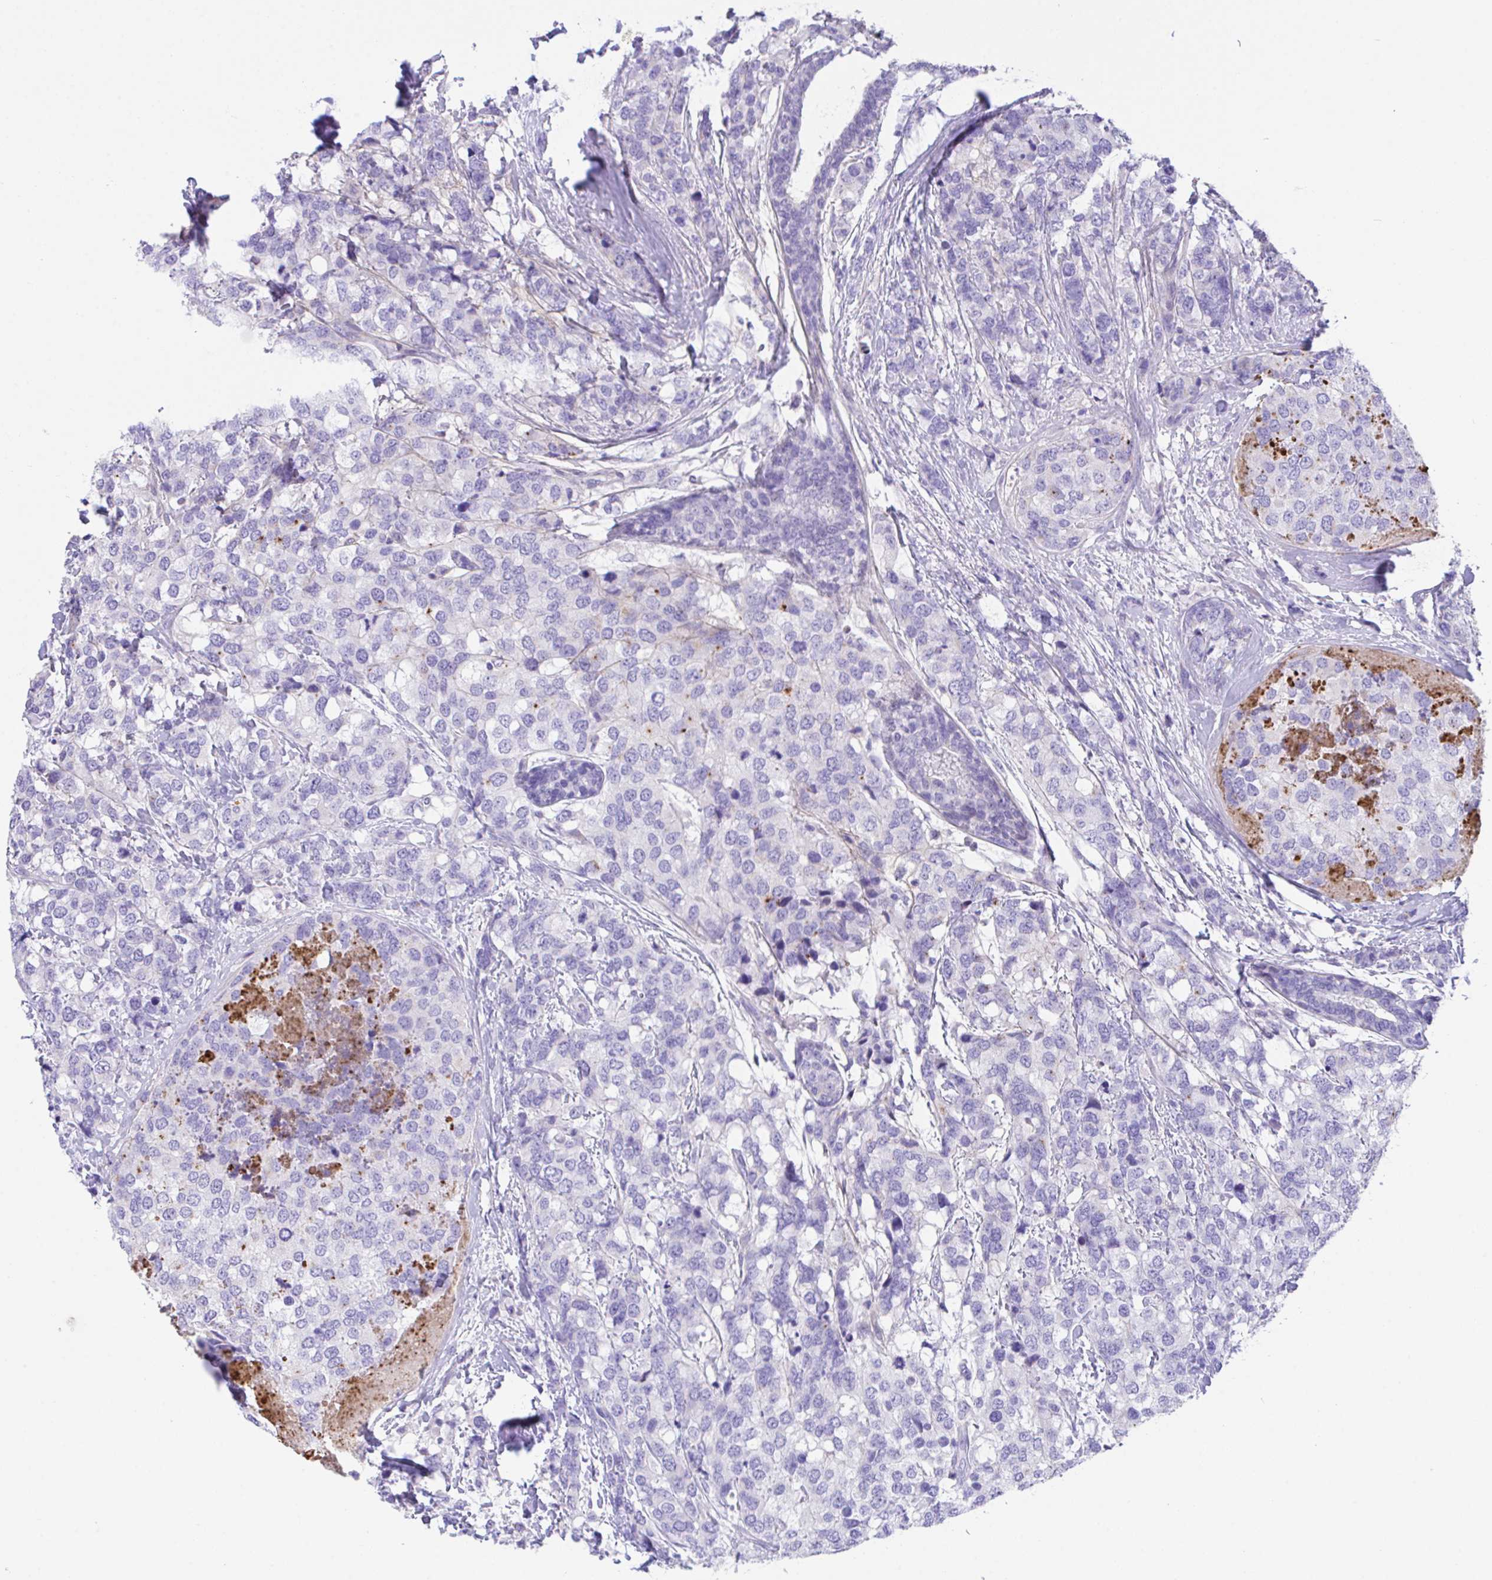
{"staining": {"intensity": "negative", "quantity": "none", "location": "none"}, "tissue": "breast cancer", "cell_type": "Tumor cells", "image_type": "cancer", "snomed": [{"axis": "morphology", "description": "Lobular carcinoma"}, {"axis": "topography", "description": "Breast"}], "caption": "Tumor cells show no significant staining in breast cancer.", "gene": "SLC16A6", "patient": {"sex": "female", "age": 59}}